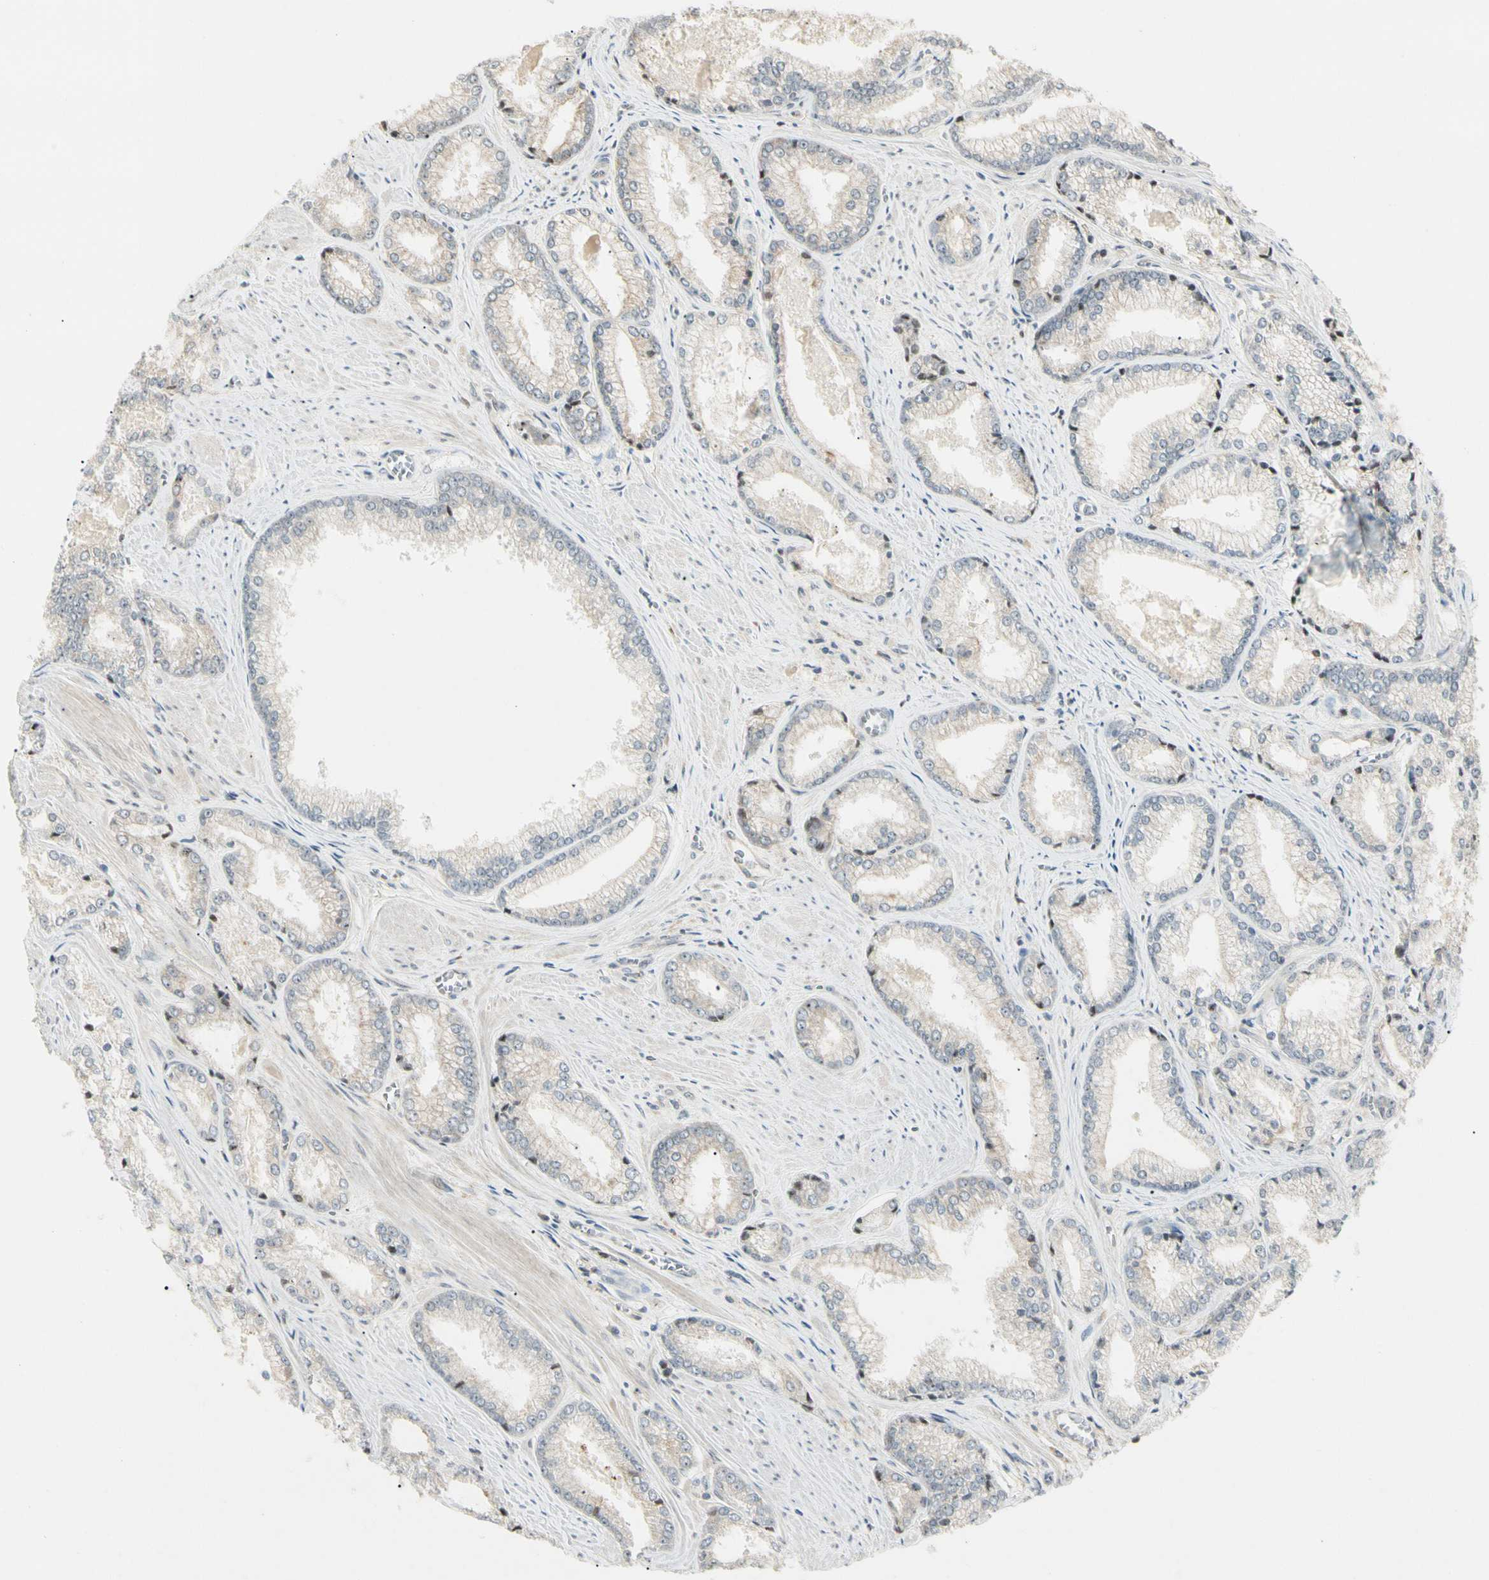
{"staining": {"intensity": "negative", "quantity": "none", "location": "none"}, "tissue": "prostate cancer", "cell_type": "Tumor cells", "image_type": "cancer", "snomed": [{"axis": "morphology", "description": "Adenocarcinoma, Low grade"}, {"axis": "topography", "description": "Prostate"}], "caption": "The immunohistochemistry histopathology image has no significant expression in tumor cells of prostate cancer (low-grade adenocarcinoma) tissue. Nuclei are stained in blue.", "gene": "FNDC3B", "patient": {"sex": "male", "age": 64}}